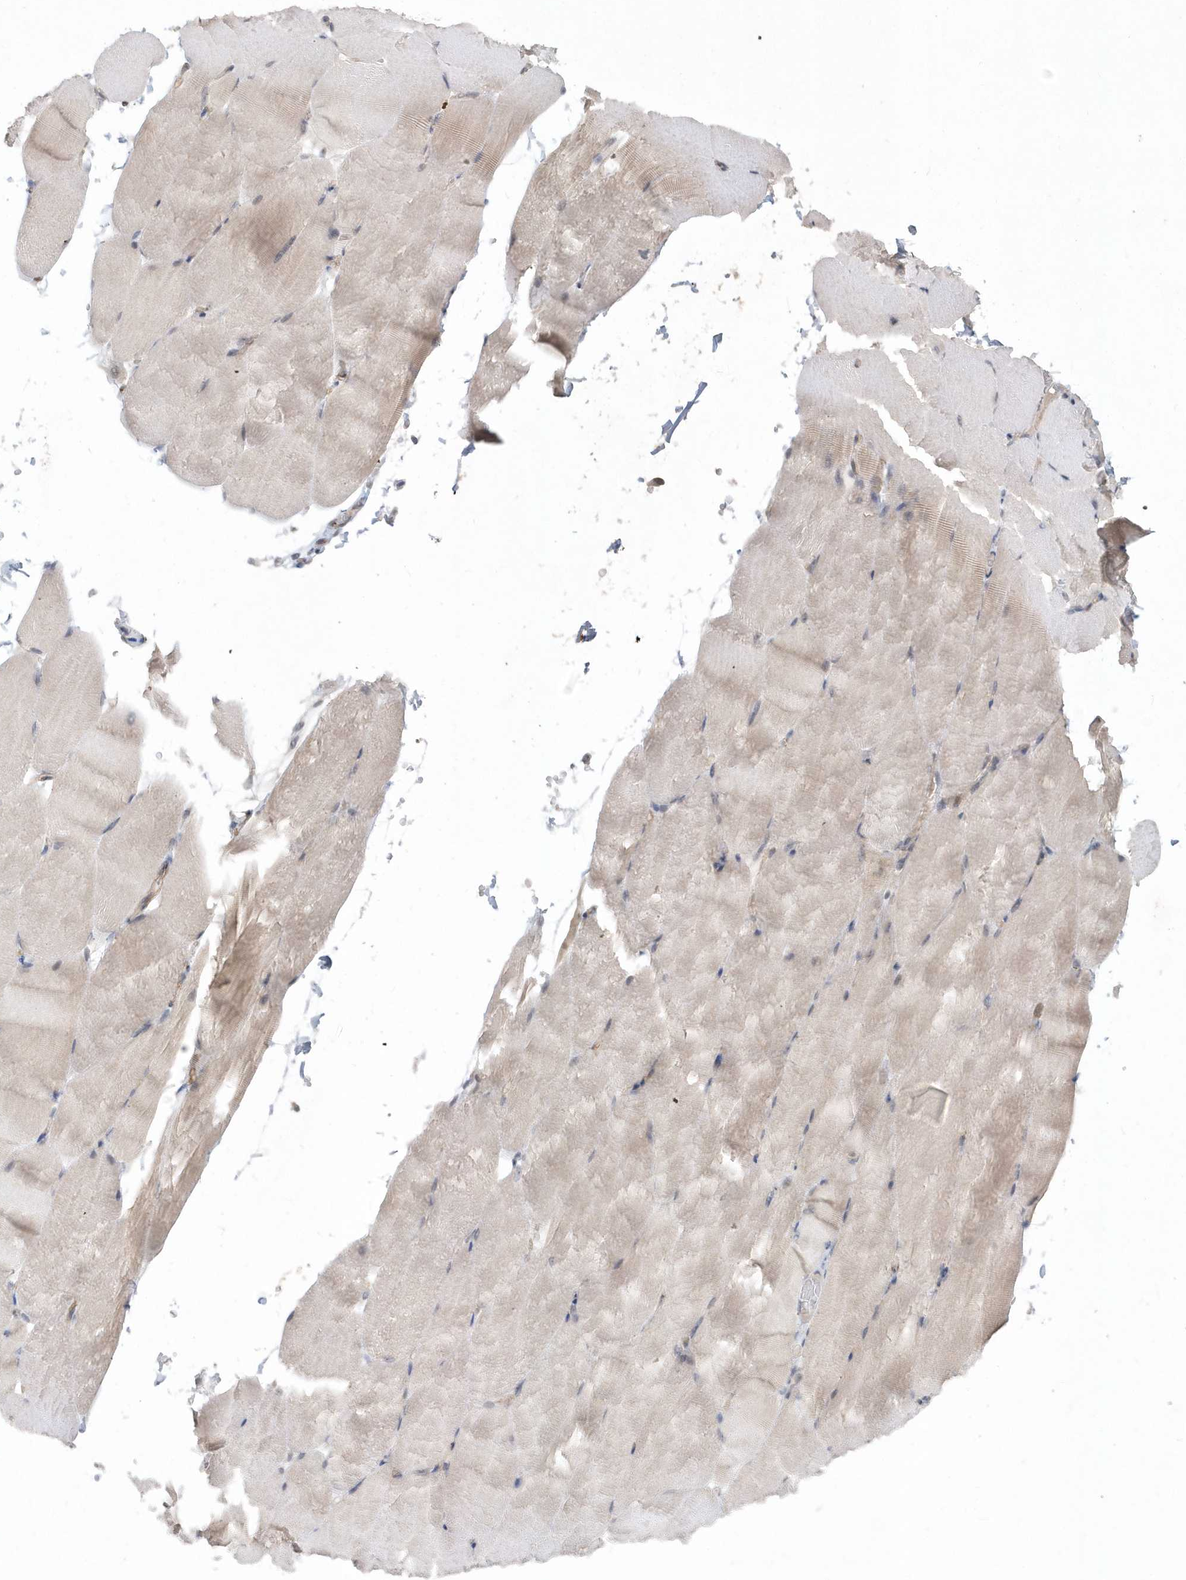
{"staining": {"intensity": "negative", "quantity": "none", "location": "none"}, "tissue": "skeletal muscle", "cell_type": "Myocytes", "image_type": "normal", "snomed": [{"axis": "morphology", "description": "Normal tissue, NOS"}, {"axis": "topography", "description": "Skeletal muscle"}, {"axis": "topography", "description": "Parathyroid gland"}], "caption": "Histopathology image shows no significant protein expression in myocytes of unremarkable skeletal muscle. (Stains: DAB (3,3'-diaminobenzidine) IHC with hematoxylin counter stain, Microscopy: brightfield microscopy at high magnification).", "gene": "CRIP3", "patient": {"sex": "female", "age": 37}}